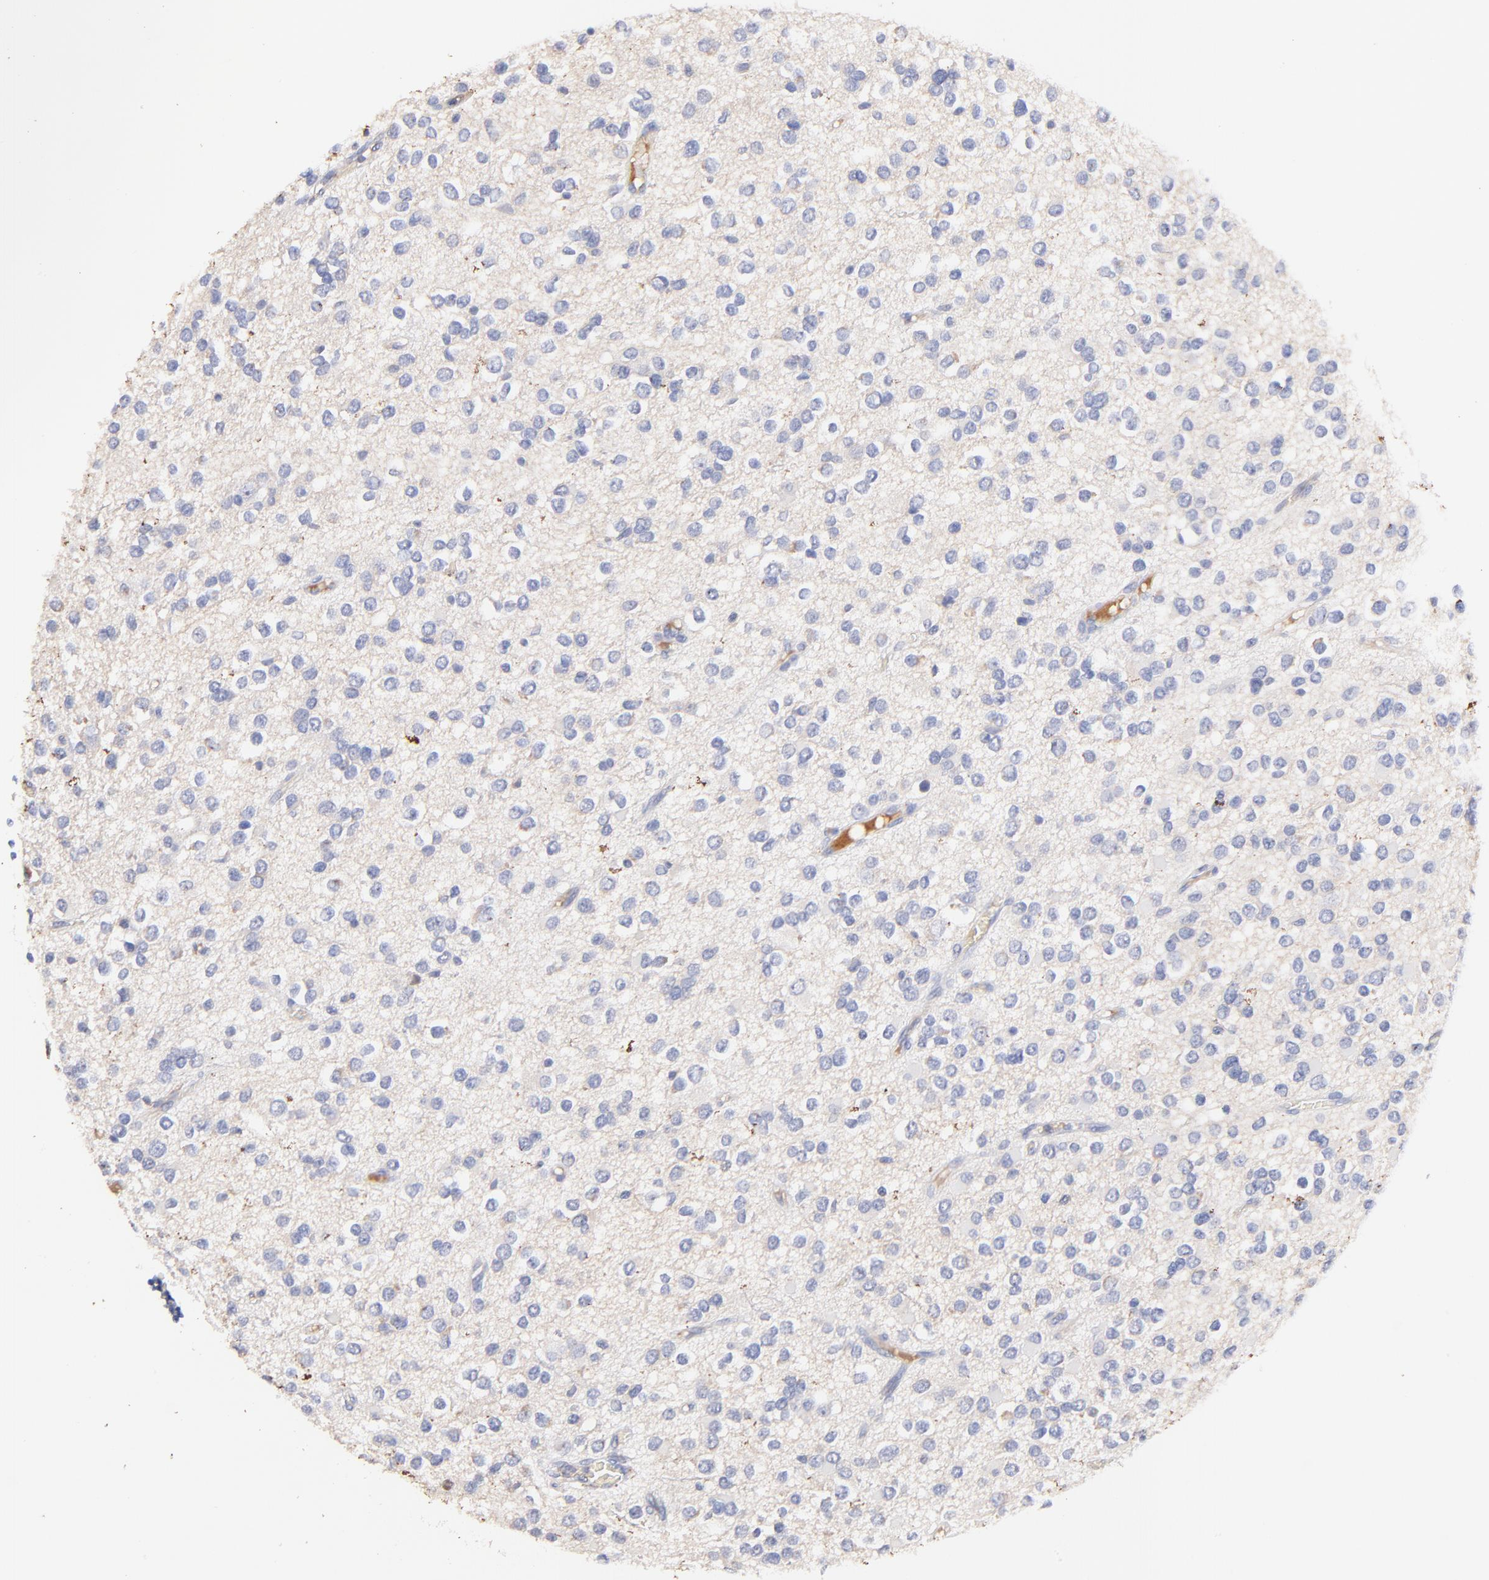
{"staining": {"intensity": "negative", "quantity": "none", "location": "none"}, "tissue": "glioma", "cell_type": "Tumor cells", "image_type": "cancer", "snomed": [{"axis": "morphology", "description": "Glioma, malignant, Low grade"}, {"axis": "topography", "description": "Brain"}], "caption": "Tumor cells are negative for brown protein staining in glioma. (Stains: DAB IHC with hematoxylin counter stain, Microscopy: brightfield microscopy at high magnification).", "gene": "IGLV7-43", "patient": {"sex": "male", "age": 42}}